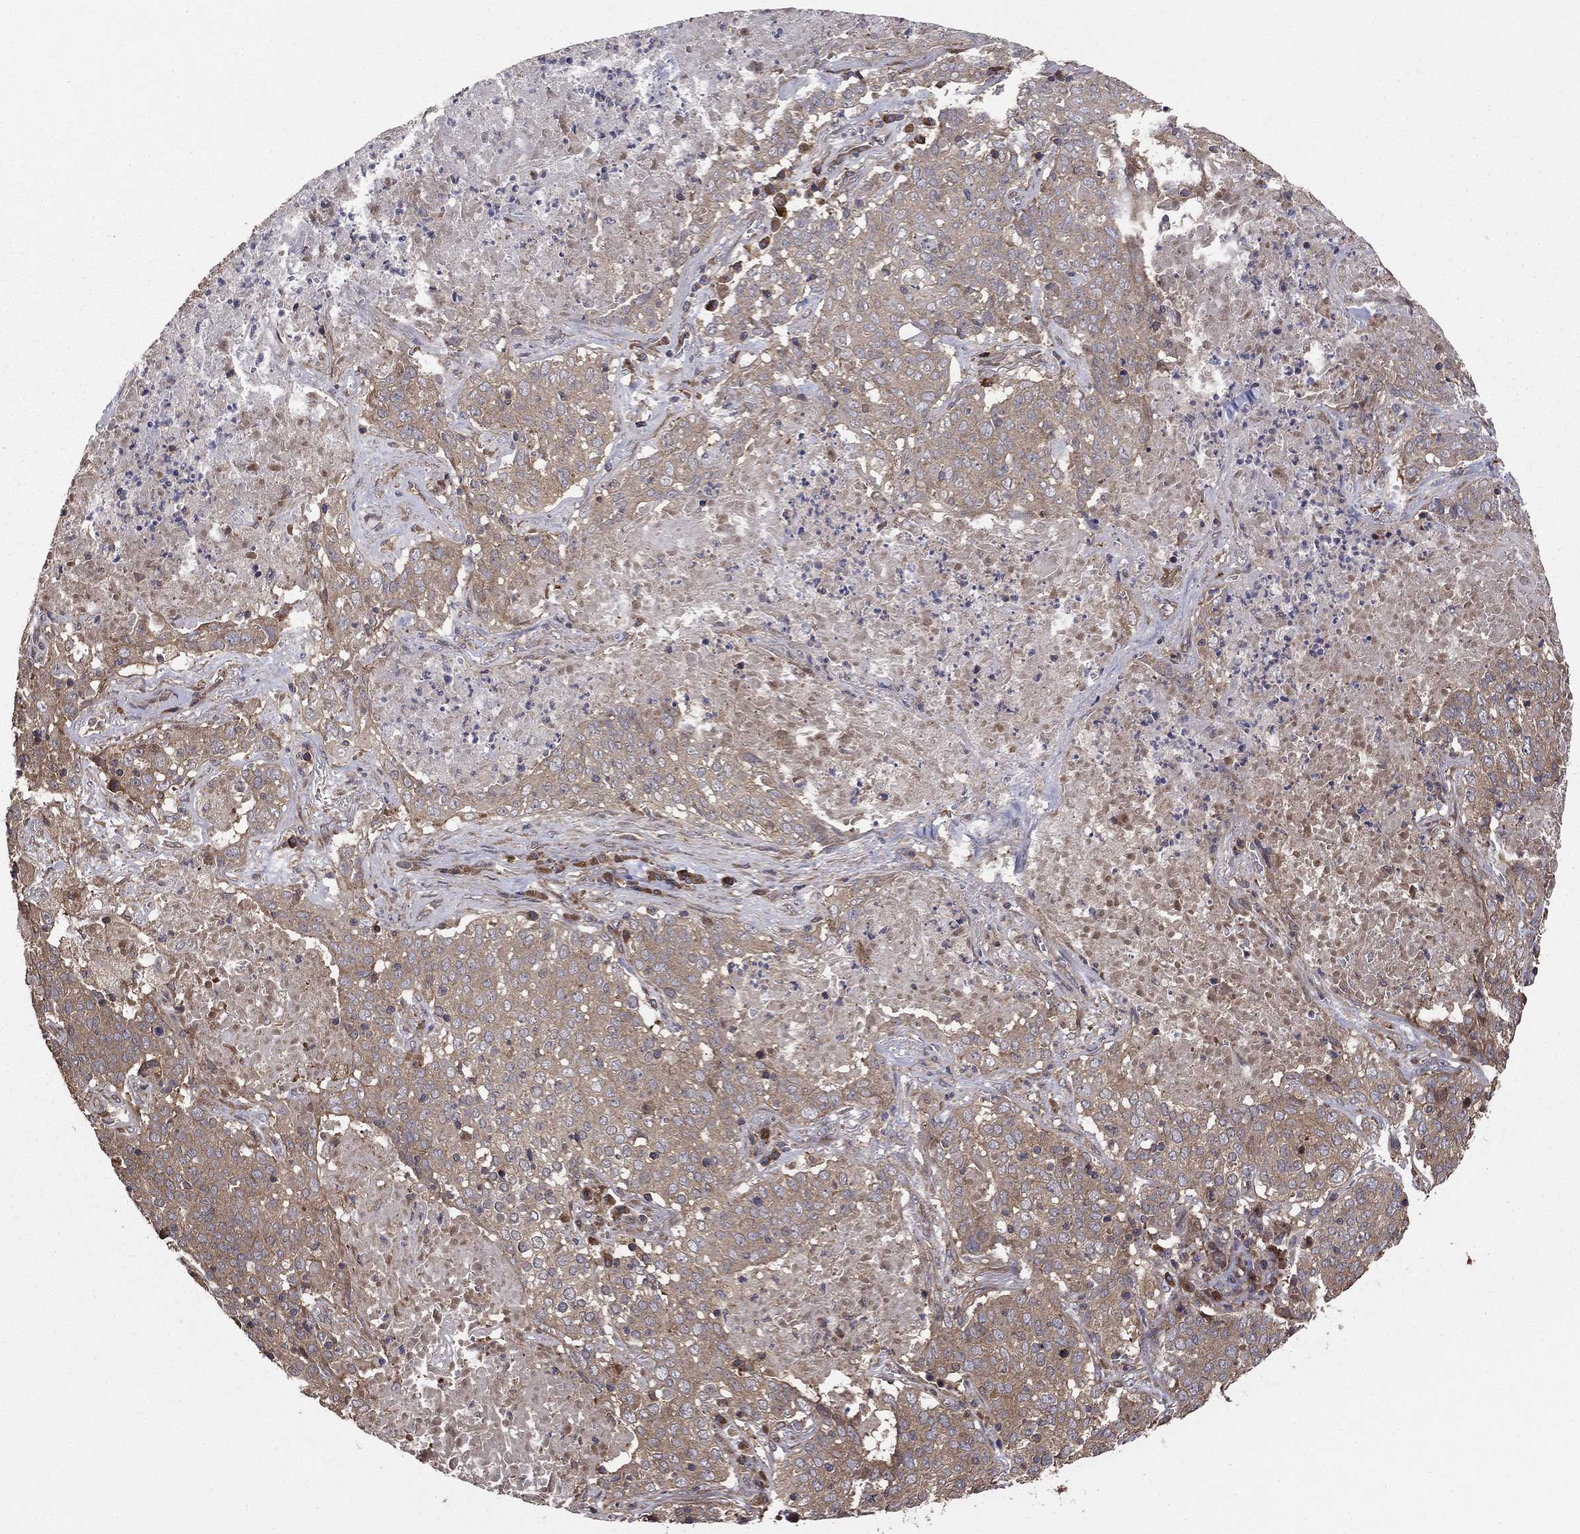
{"staining": {"intensity": "weak", "quantity": "25%-75%", "location": "cytoplasmic/membranous"}, "tissue": "lung cancer", "cell_type": "Tumor cells", "image_type": "cancer", "snomed": [{"axis": "morphology", "description": "Squamous cell carcinoma, NOS"}, {"axis": "topography", "description": "Lung"}], "caption": "Protein analysis of lung cancer tissue reveals weak cytoplasmic/membranous positivity in approximately 25%-75% of tumor cells.", "gene": "BABAM2", "patient": {"sex": "male", "age": 82}}